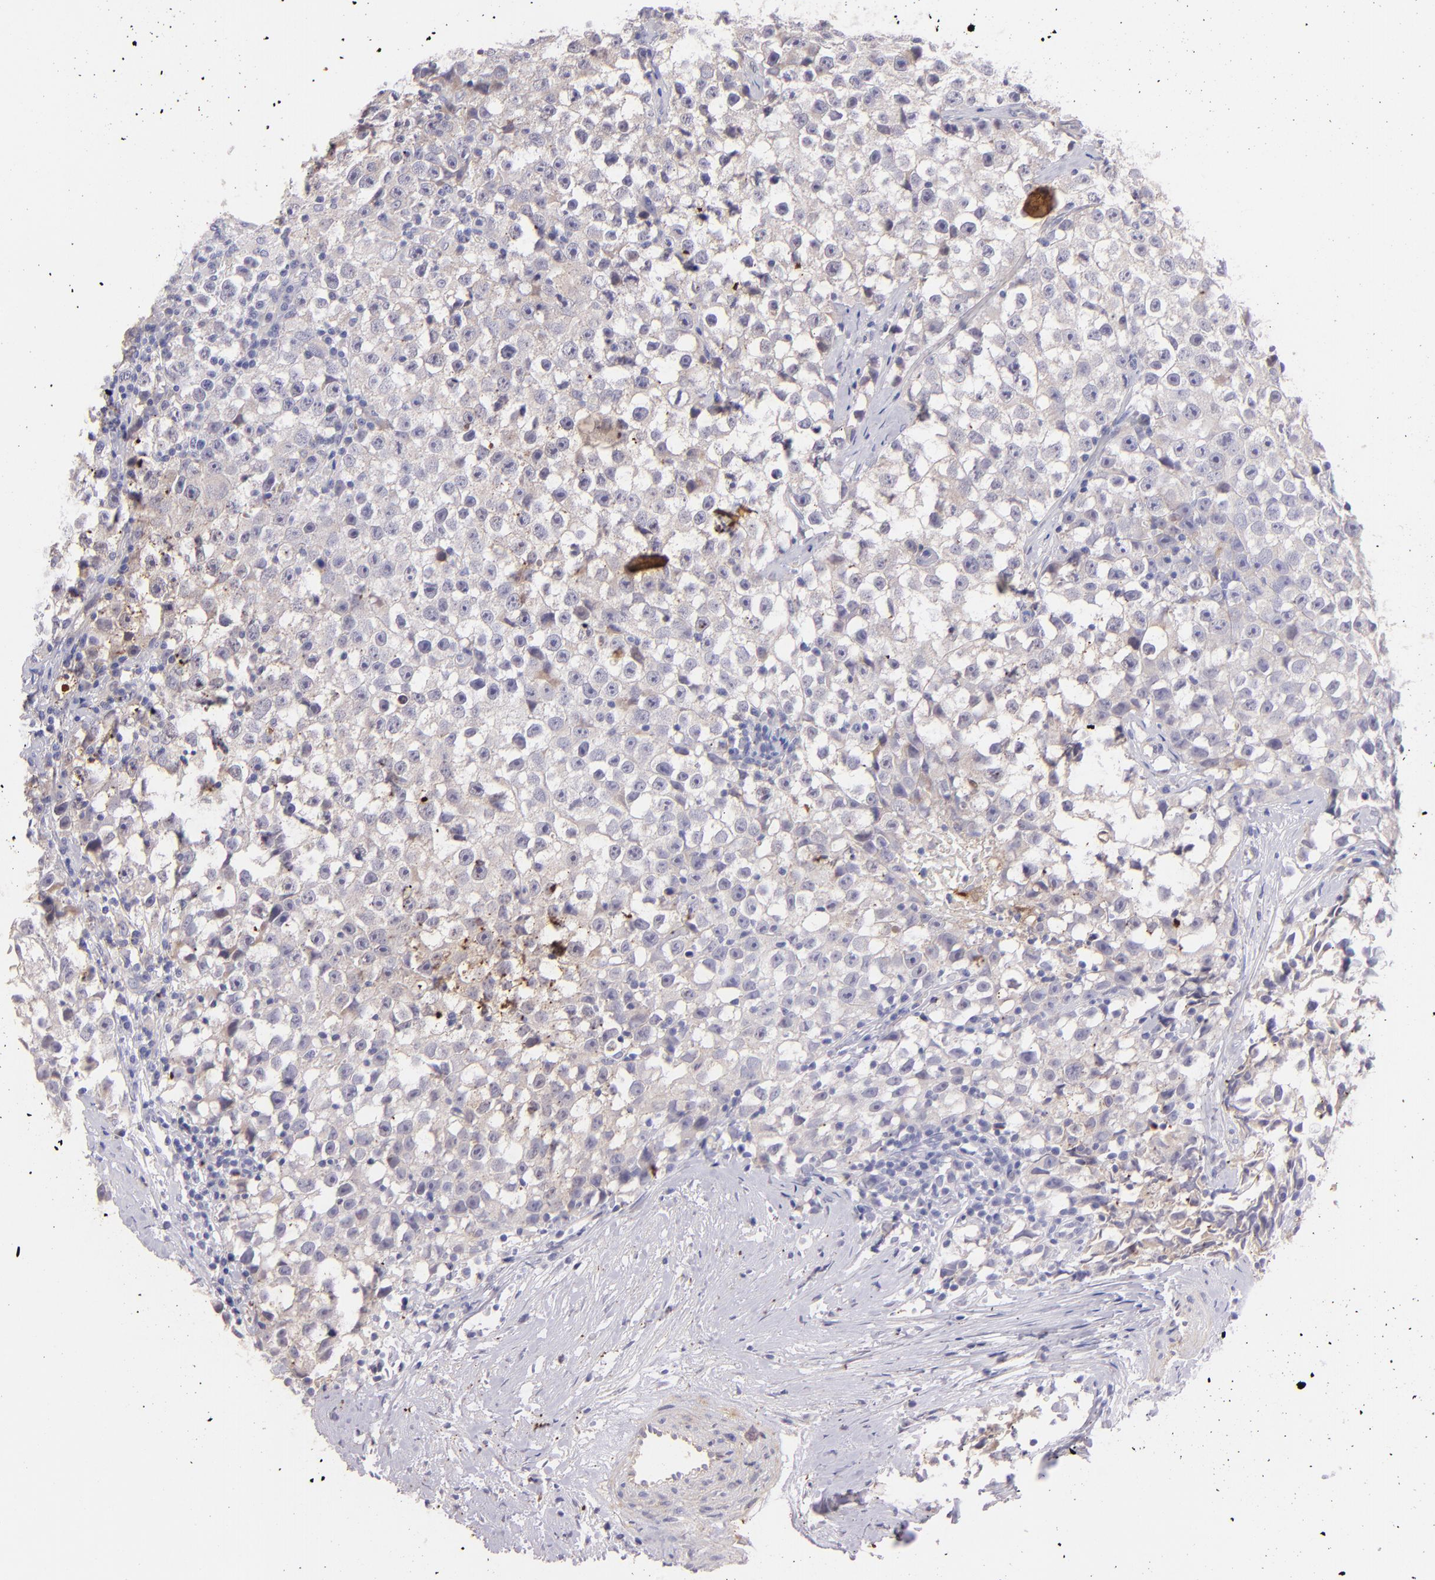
{"staining": {"intensity": "weak", "quantity": ">75%", "location": "cytoplasmic/membranous"}, "tissue": "testis cancer", "cell_type": "Tumor cells", "image_type": "cancer", "snomed": [{"axis": "morphology", "description": "Seminoma, NOS"}, {"axis": "topography", "description": "Testis"}], "caption": "An image of testis cancer stained for a protein displays weak cytoplasmic/membranous brown staining in tumor cells. (DAB (3,3'-diaminobenzidine) = brown stain, brightfield microscopy at high magnification).", "gene": "SH2D4A", "patient": {"sex": "male", "age": 35}}